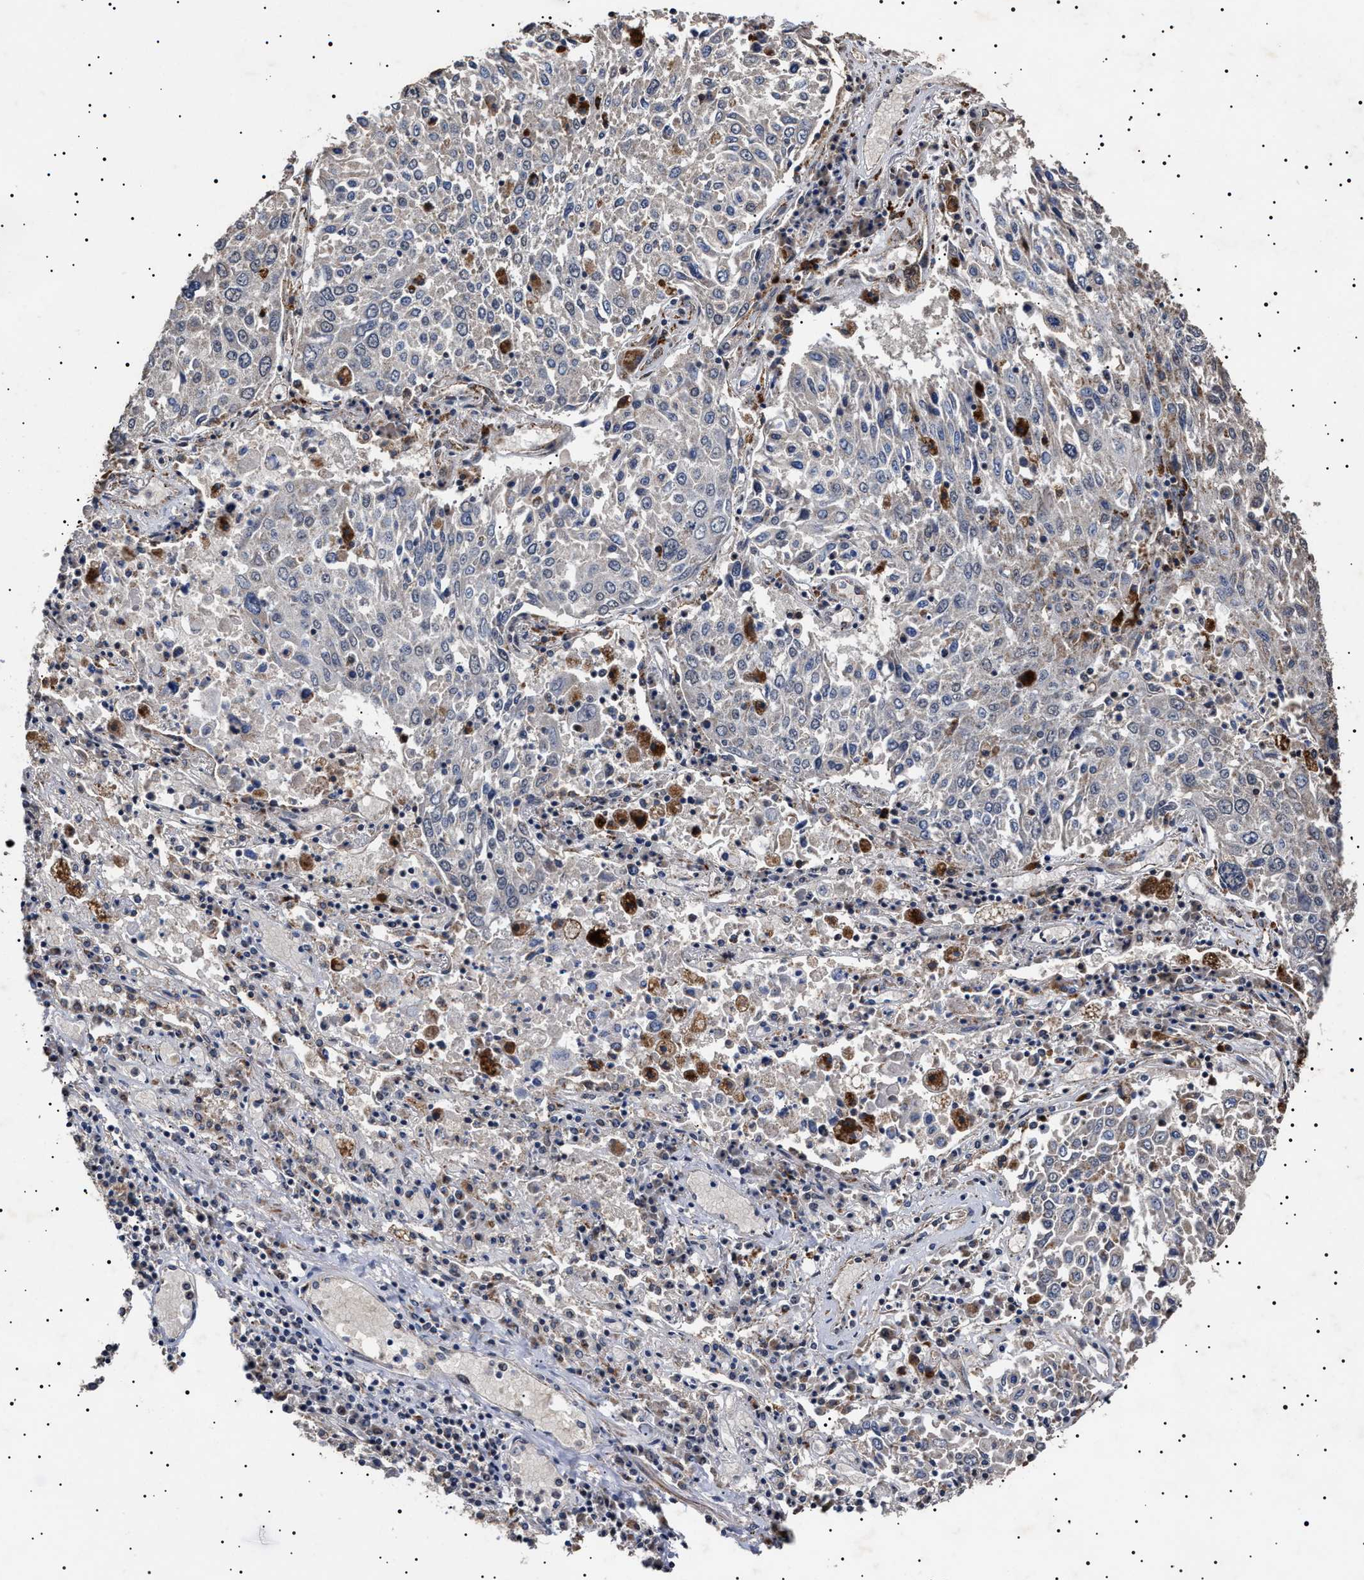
{"staining": {"intensity": "negative", "quantity": "none", "location": "none"}, "tissue": "lung cancer", "cell_type": "Tumor cells", "image_type": "cancer", "snomed": [{"axis": "morphology", "description": "Squamous cell carcinoma, NOS"}, {"axis": "topography", "description": "Lung"}], "caption": "IHC micrograph of lung squamous cell carcinoma stained for a protein (brown), which exhibits no positivity in tumor cells.", "gene": "RAB34", "patient": {"sex": "male", "age": 65}}